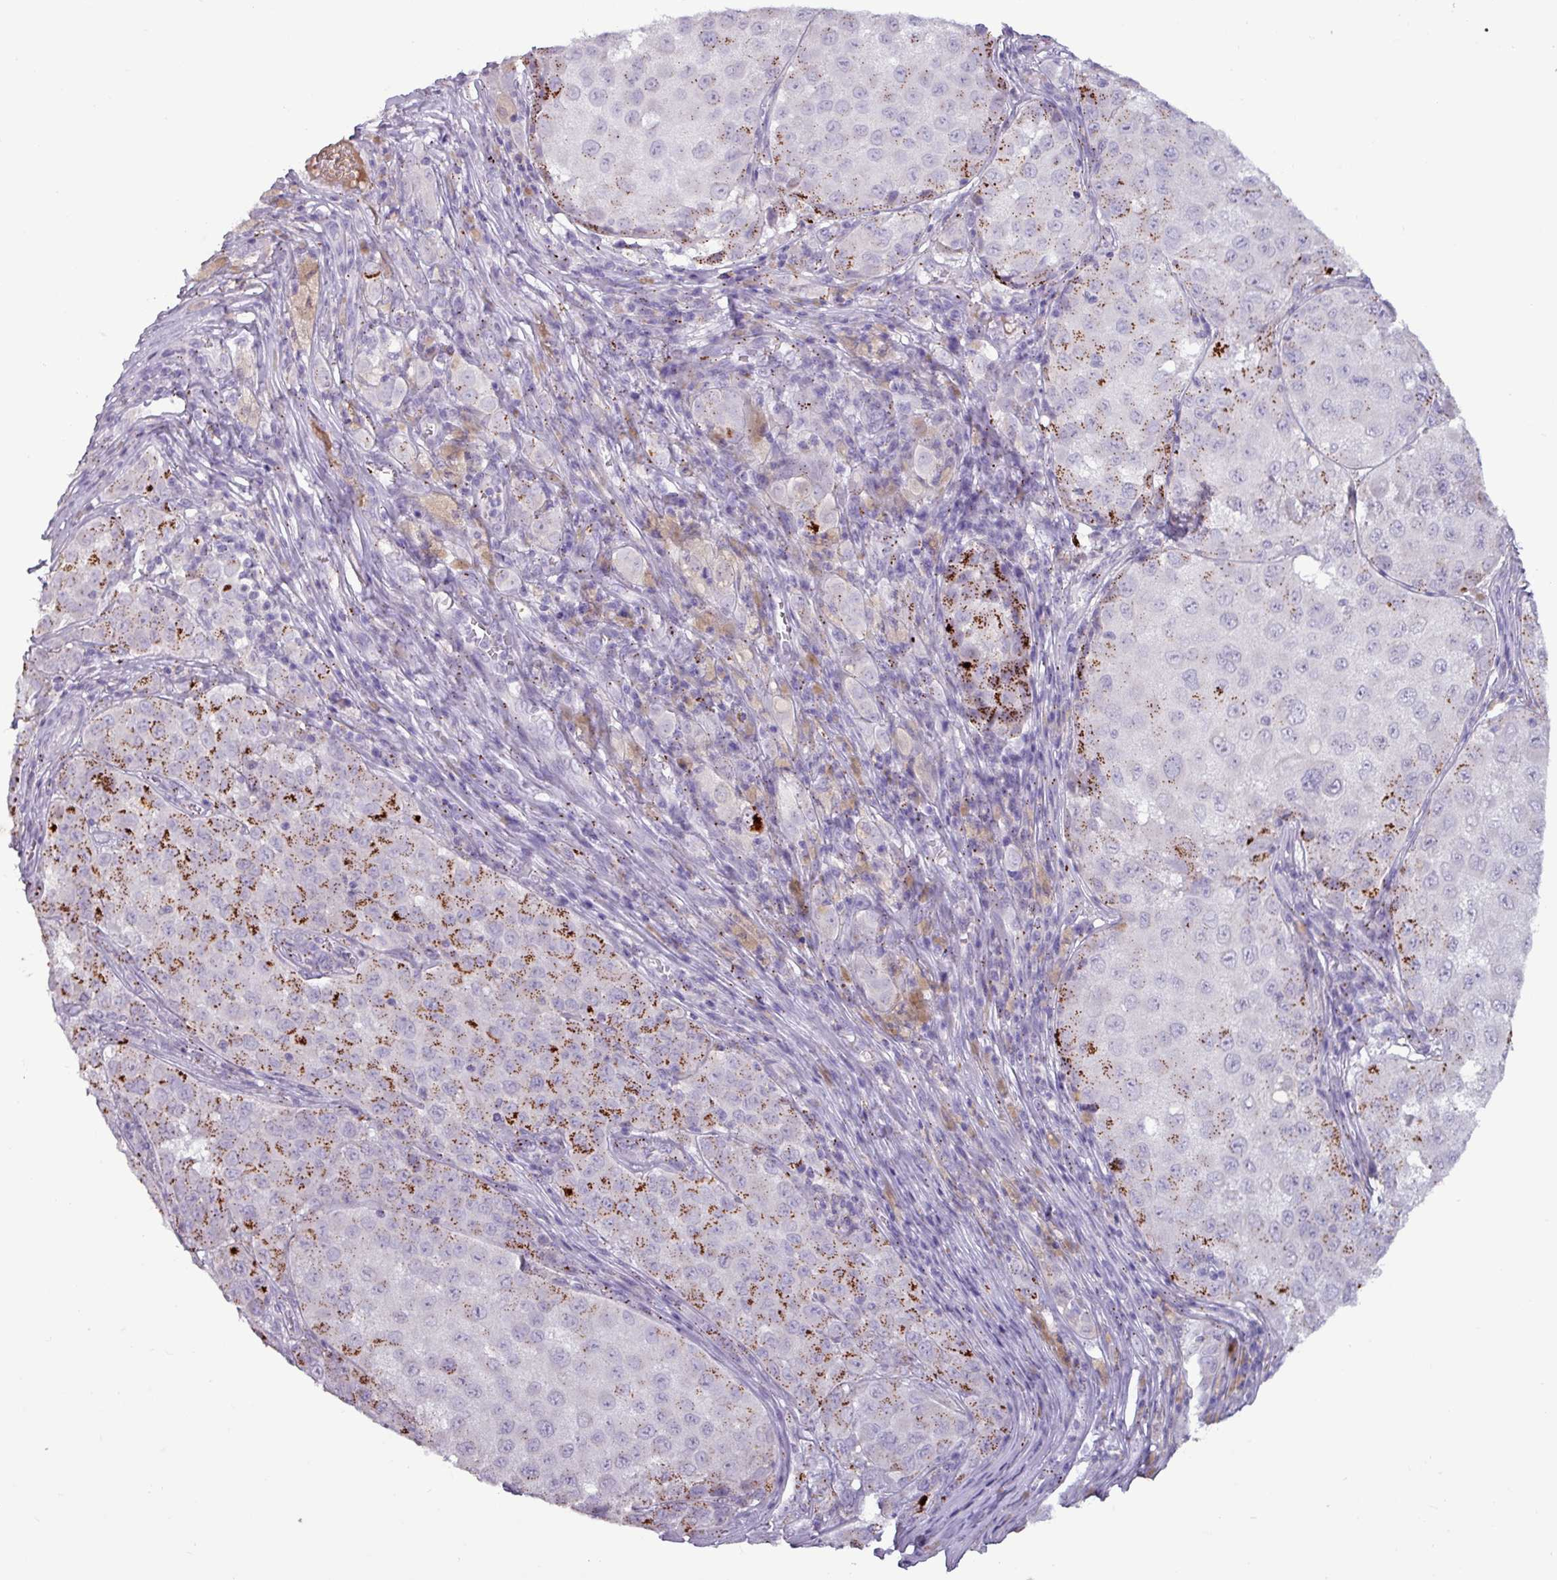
{"staining": {"intensity": "strong", "quantity": "25%-75%", "location": "cytoplasmic/membranous"}, "tissue": "melanoma", "cell_type": "Tumor cells", "image_type": "cancer", "snomed": [{"axis": "morphology", "description": "Malignant melanoma, NOS"}, {"axis": "topography", "description": "Skin"}], "caption": "Immunohistochemistry histopathology image of neoplastic tissue: human melanoma stained using immunohistochemistry (IHC) reveals high levels of strong protein expression localized specifically in the cytoplasmic/membranous of tumor cells, appearing as a cytoplasmic/membranous brown color.", "gene": "PLIN2", "patient": {"sex": "male", "age": 64}}